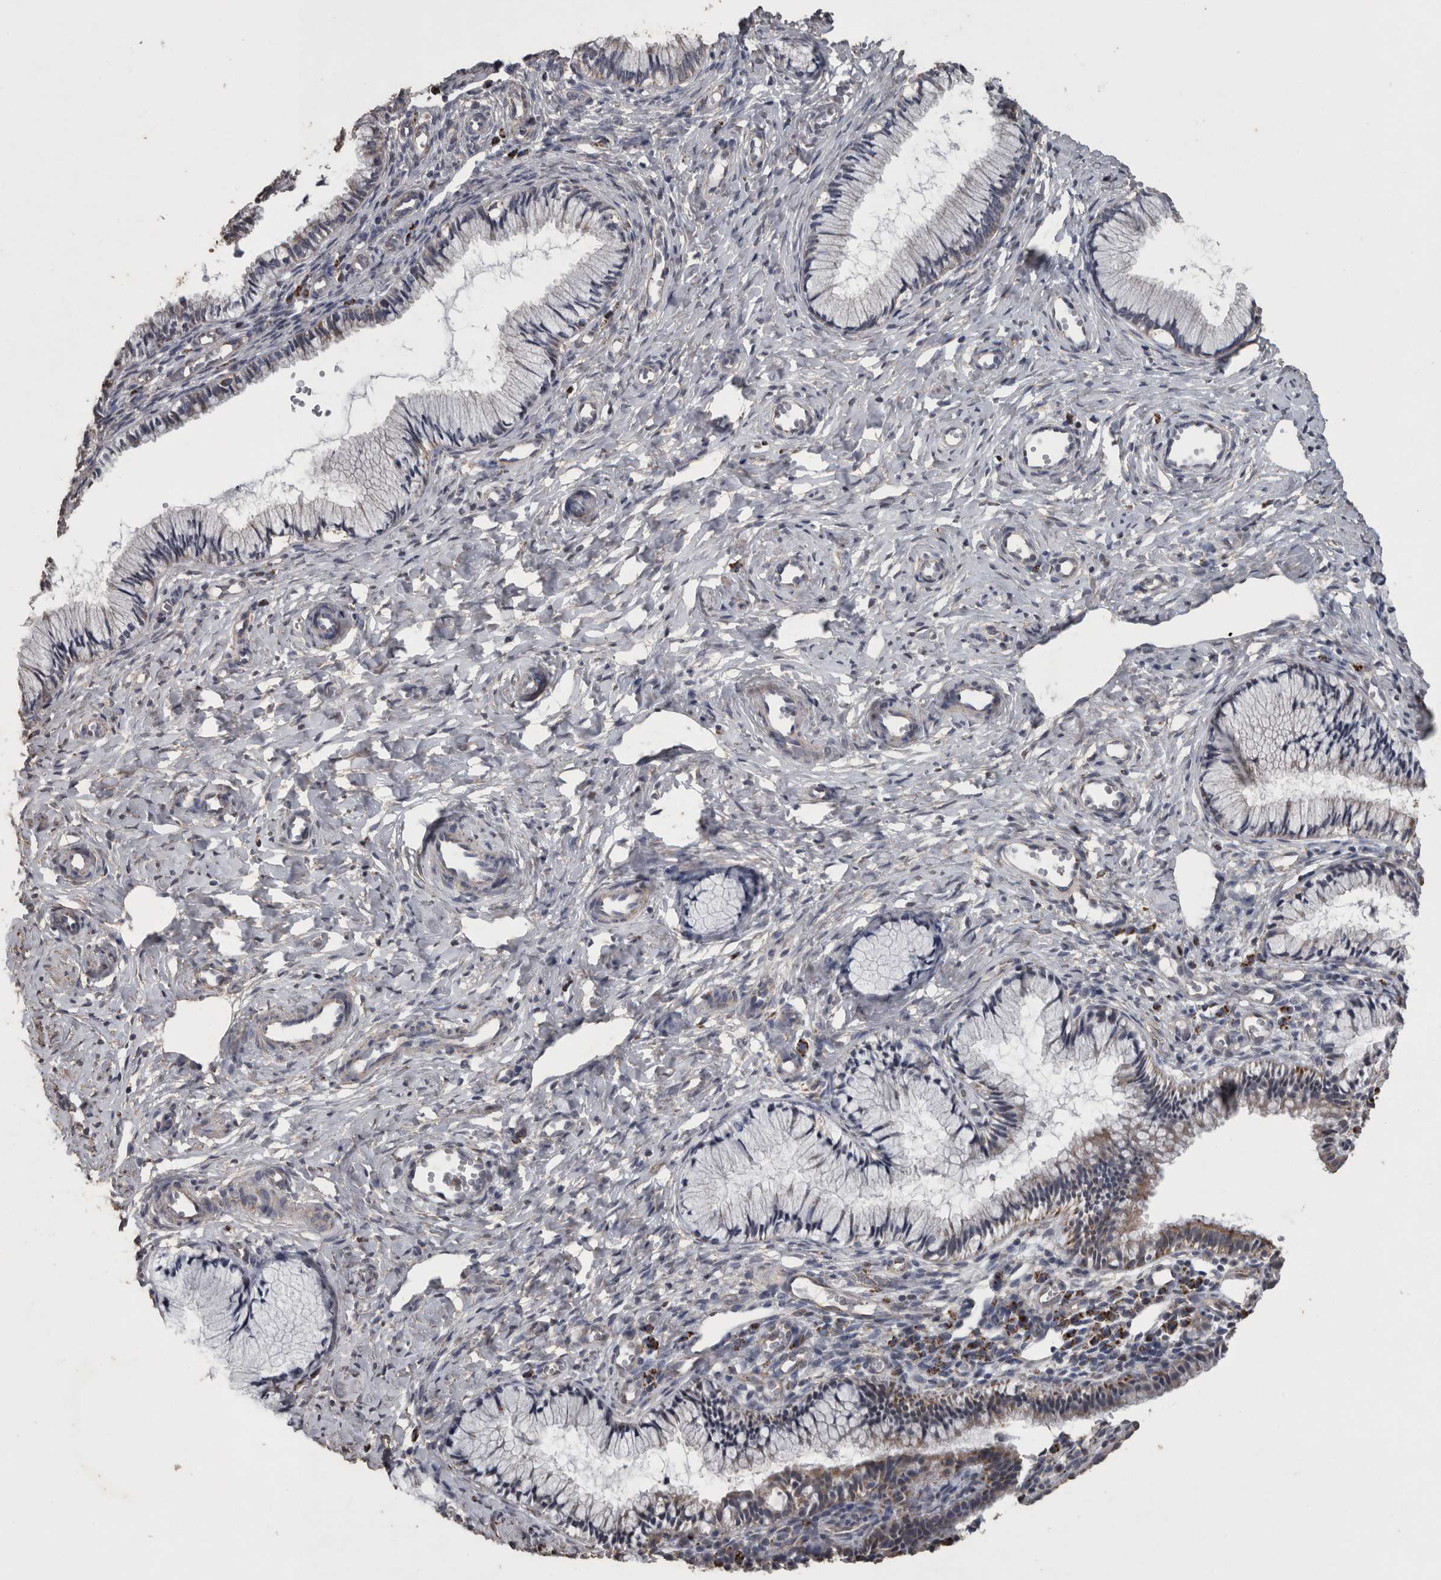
{"staining": {"intensity": "moderate", "quantity": "<25%", "location": "cytoplasmic/membranous"}, "tissue": "cervix", "cell_type": "Glandular cells", "image_type": "normal", "snomed": [{"axis": "morphology", "description": "Normal tissue, NOS"}, {"axis": "topography", "description": "Cervix"}], "caption": "Cervix stained with immunohistochemistry (IHC) reveals moderate cytoplasmic/membranous expression in about <25% of glandular cells. (Stains: DAB in brown, nuclei in blue, Microscopy: brightfield microscopy at high magnification).", "gene": "ACADM", "patient": {"sex": "female", "age": 27}}